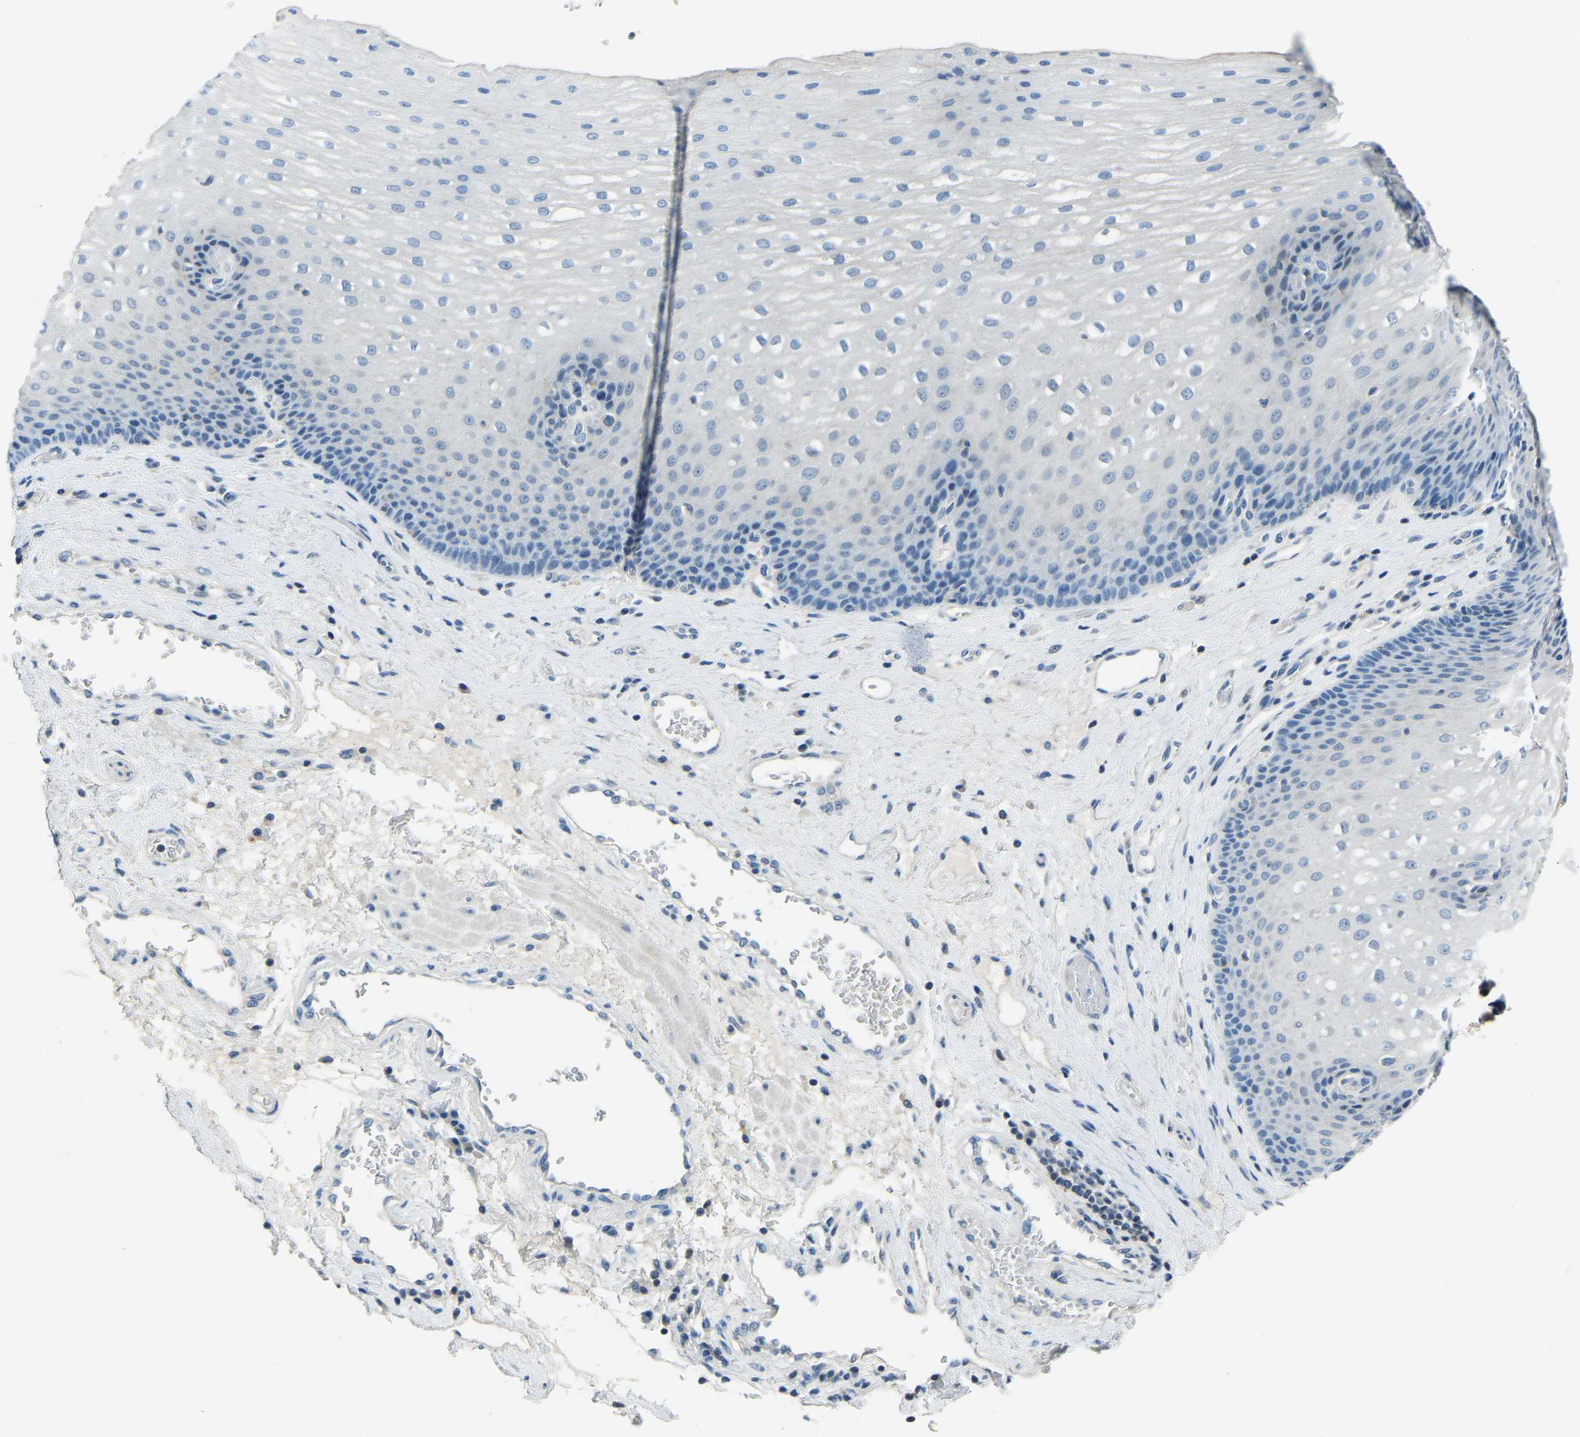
{"staining": {"intensity": "weak", "quantity": "<25%", "location": "cytoplasmic/membranous"}, "tissue": "esophagus", "cell_type": "Squamous epithelial cells", "image_type": "normal", "snomed": [{"axis": "morphology", "description": "Normal tissue, NOS"}, {"axis": "topography", "description": "Esophagus"}], "caption": "Immunohistochemistry (IHC) micrograph of benign esophagus: human esophagus stained with DAB (3,3'-diaminobenzidine) displays no significant protein positivity in squamous epithelial cells. (Brightfield microscopy of DAB immunohistochemistry (IHC) at high magnification).", "gene": "XIRP1", "patient": {"sex": "male", "age": 48}}